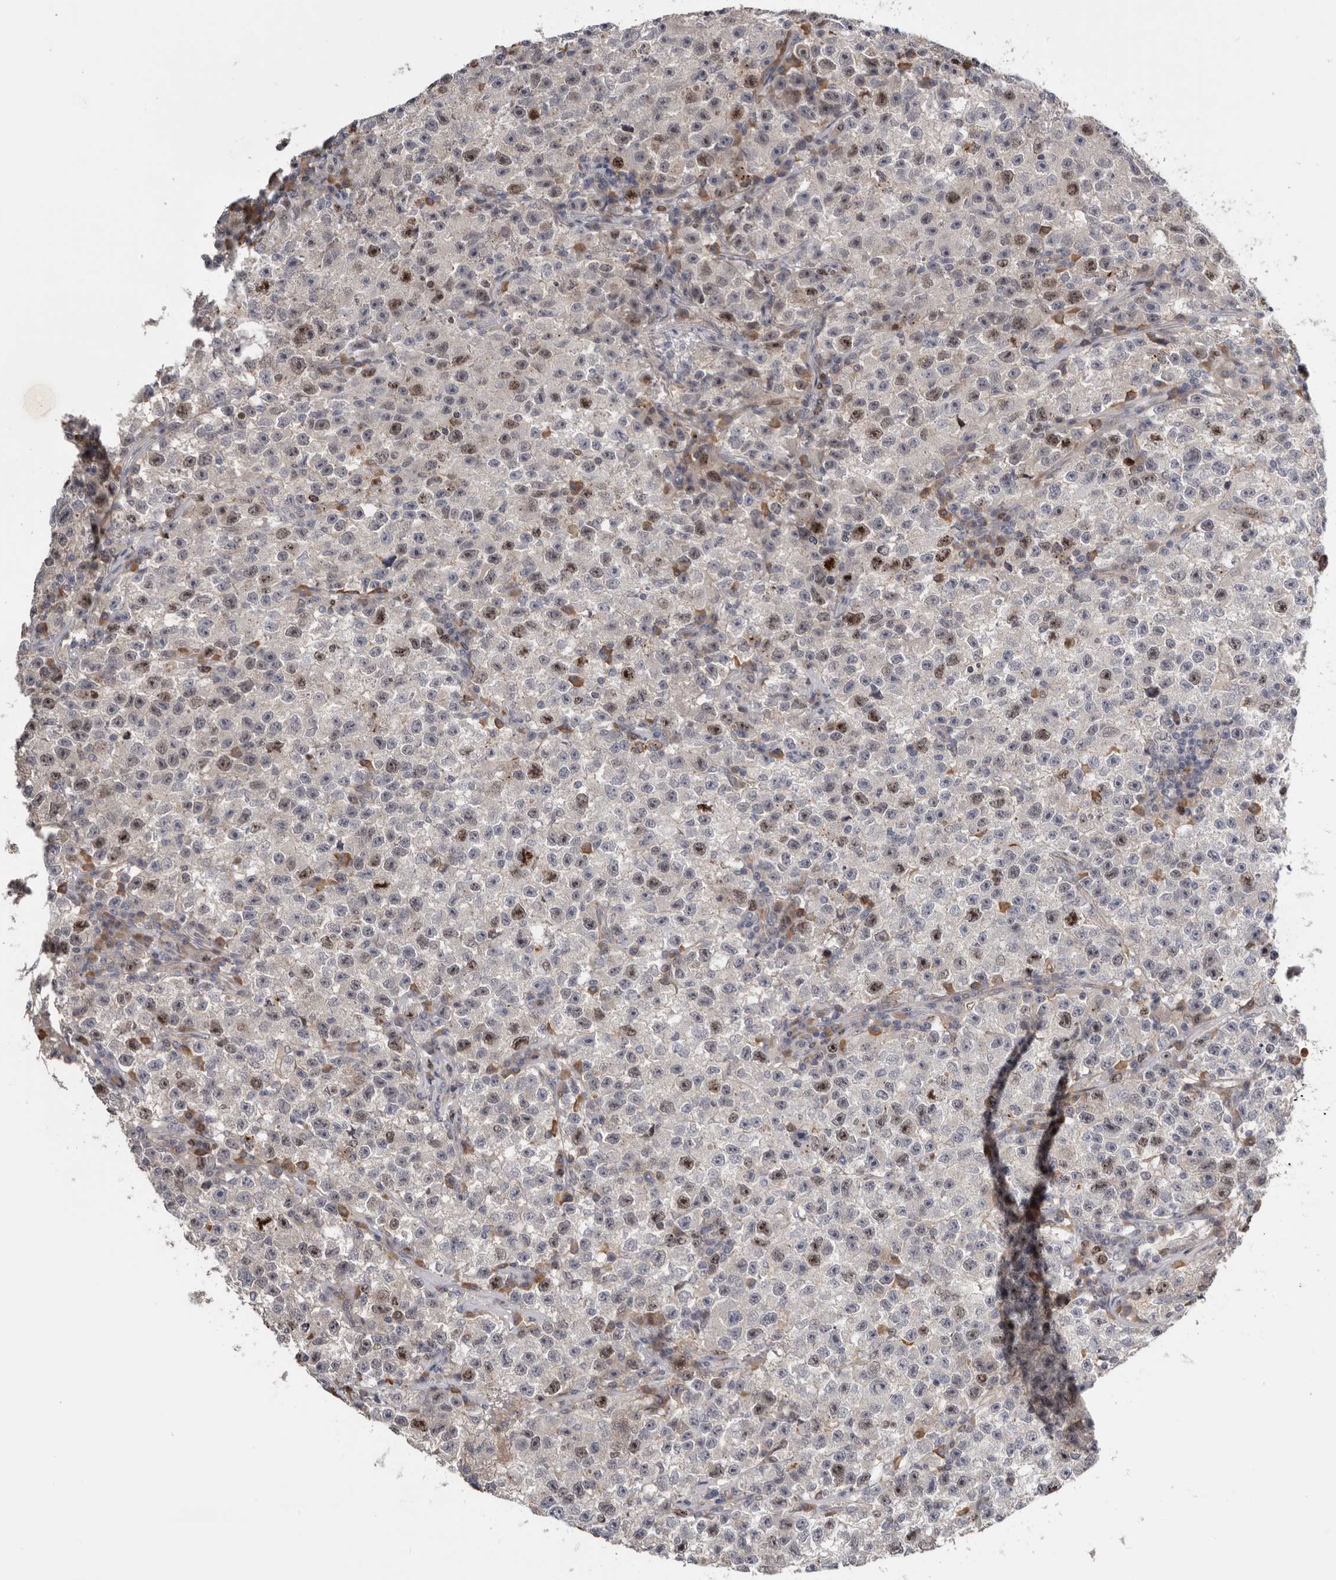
{"staining": {"intensity": "moderate", "quantity": "25%-75%", "location": "nuclear"}, "tissue": "testis cancer", "cell_type": "Tumor cells", "image_type": "cancer", "snomed": [{"axis": "morphology", "description": "Seminoma, NOS"}, {"axis": "topography", "description": "Testis"}], "caption": "A high-resolution photomicrograph shows IHC staining of testis cancer, which shows moderate nuclear staining in approximately 25%-75% of tumor cells.", "gene": "CDCA8", "patient": {"sex": "male", "age": 22}}